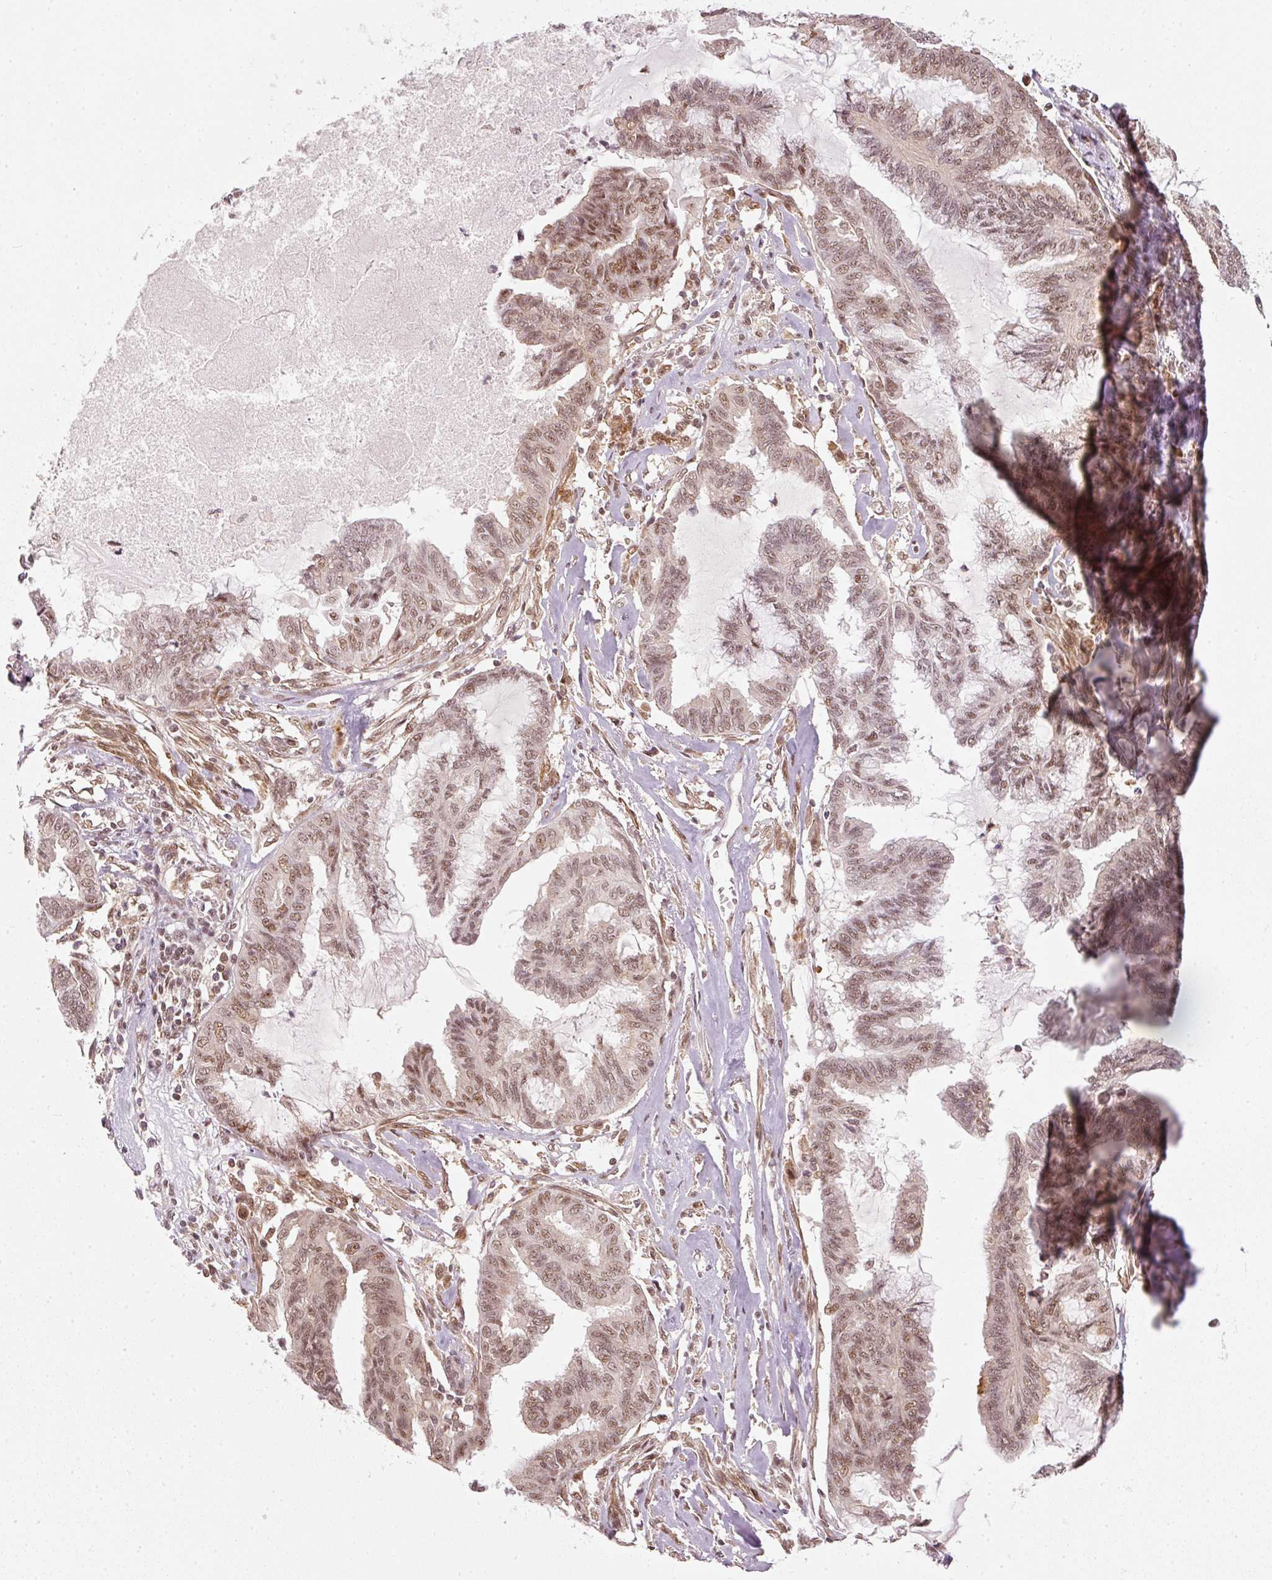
{"staining": {"intensity": "moderate", "quantity": ">75%", "location": "nuclear"}, "tissue": "endometrial cancer", "cell_type": "Tumor cells", "image_type": "cancer", "snomed": [{"axis": "morphology", "description": "Adenocarcinoma, NOS"}, {"axis": "topography", "description": "Endometrium"}], "caption": "Protein analysis of adenocarcinoma (endometrial) tissue displays moderate nuclear positivity in approximately >75% of tumor cells.", "gene": "THOC6", "patient": {"sex": "female", "age": 86}}